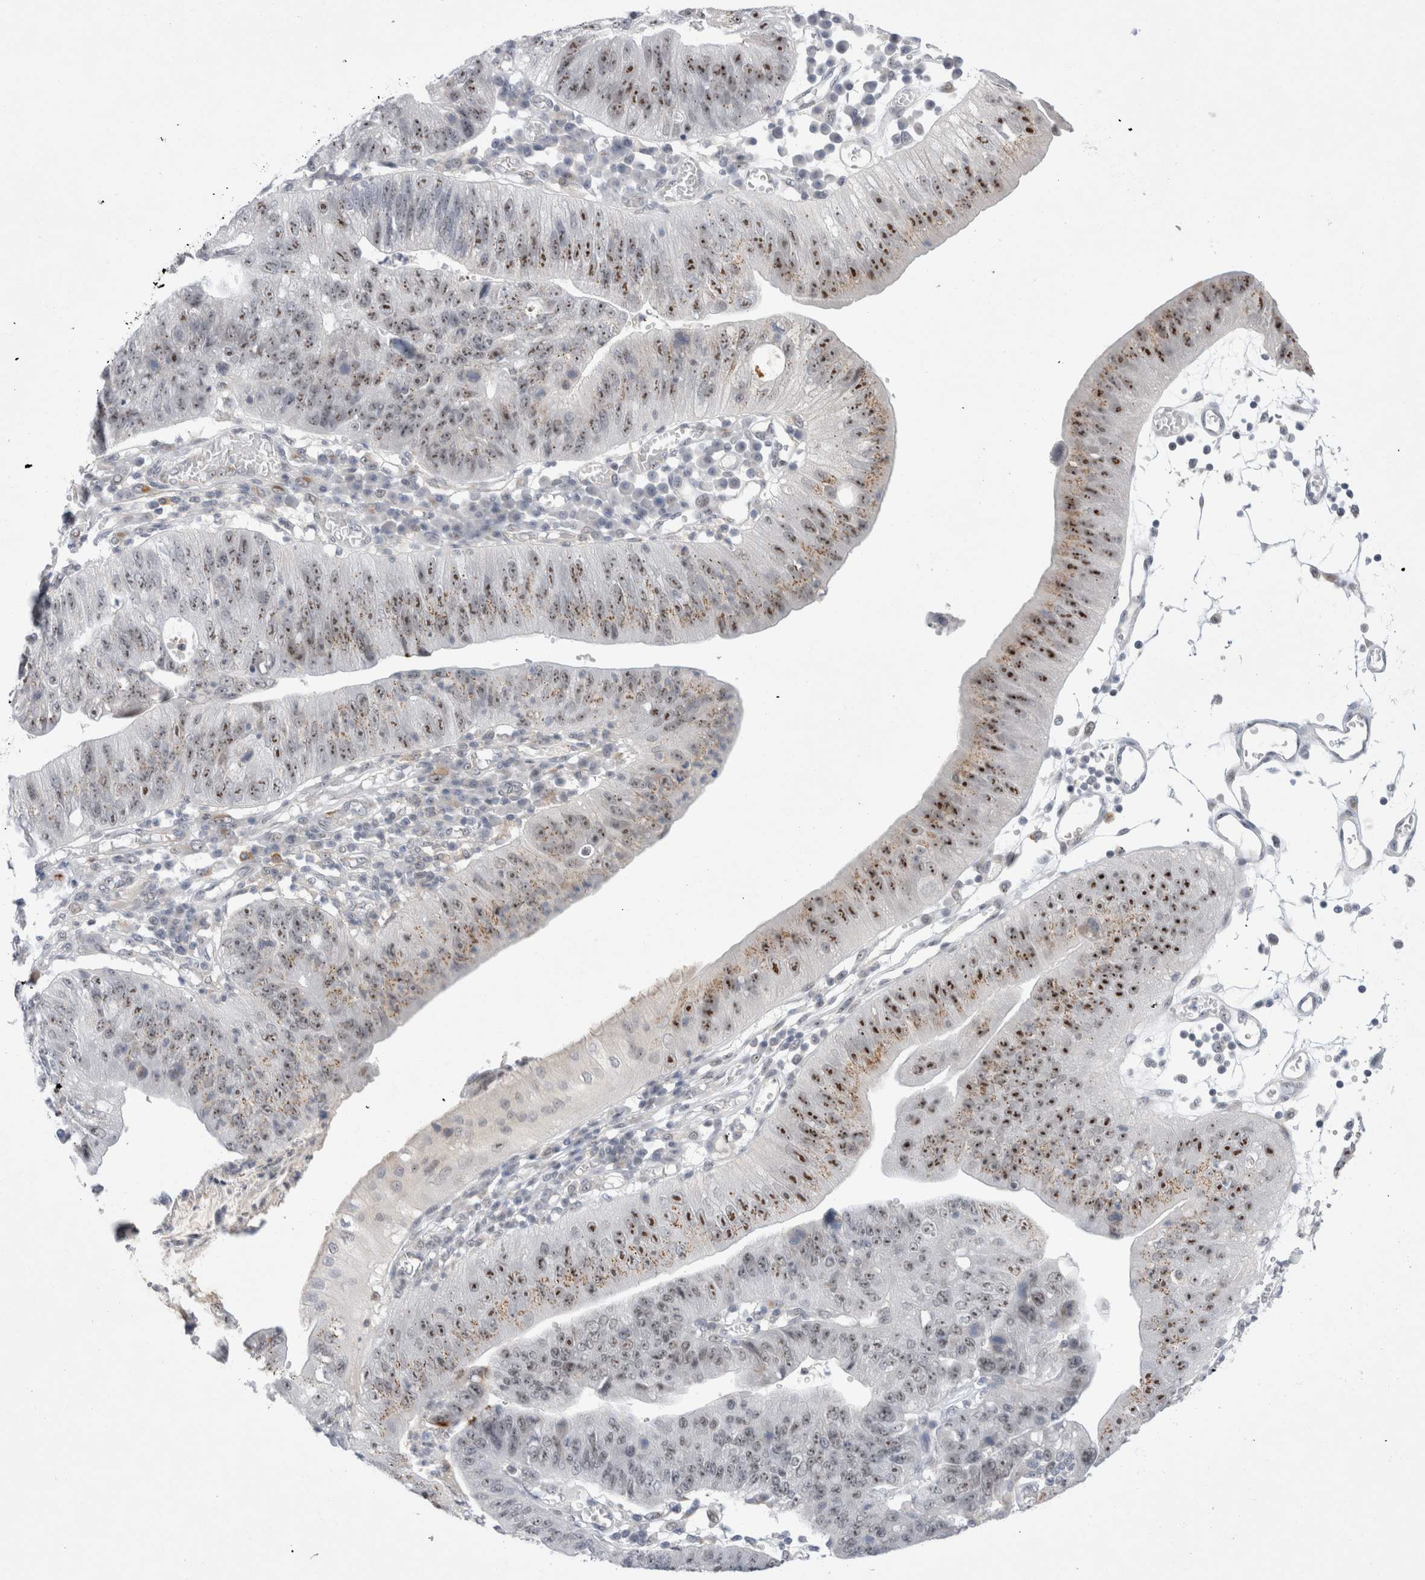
{"staining": {"intensity": "strong", "quantity": "25%-75%", "location": "nuclear"}, "tissue": "stomach cancer", "cell_type": "Tumor cells", "image_type": "cancer", "snomed": [{"axis": "morphology", "description": "Adenocarcinoma, NOS"}, {"axis": "topography", "description": "Stomach"}], "caption": "Brown immunohistochemical staining in stomach adenocarcinoma reveals strong nuclear positivity in approximately 25%-75% of tumor cells.", "gene": "CERS5", "patient": {"sex": "male", "age": 59}}